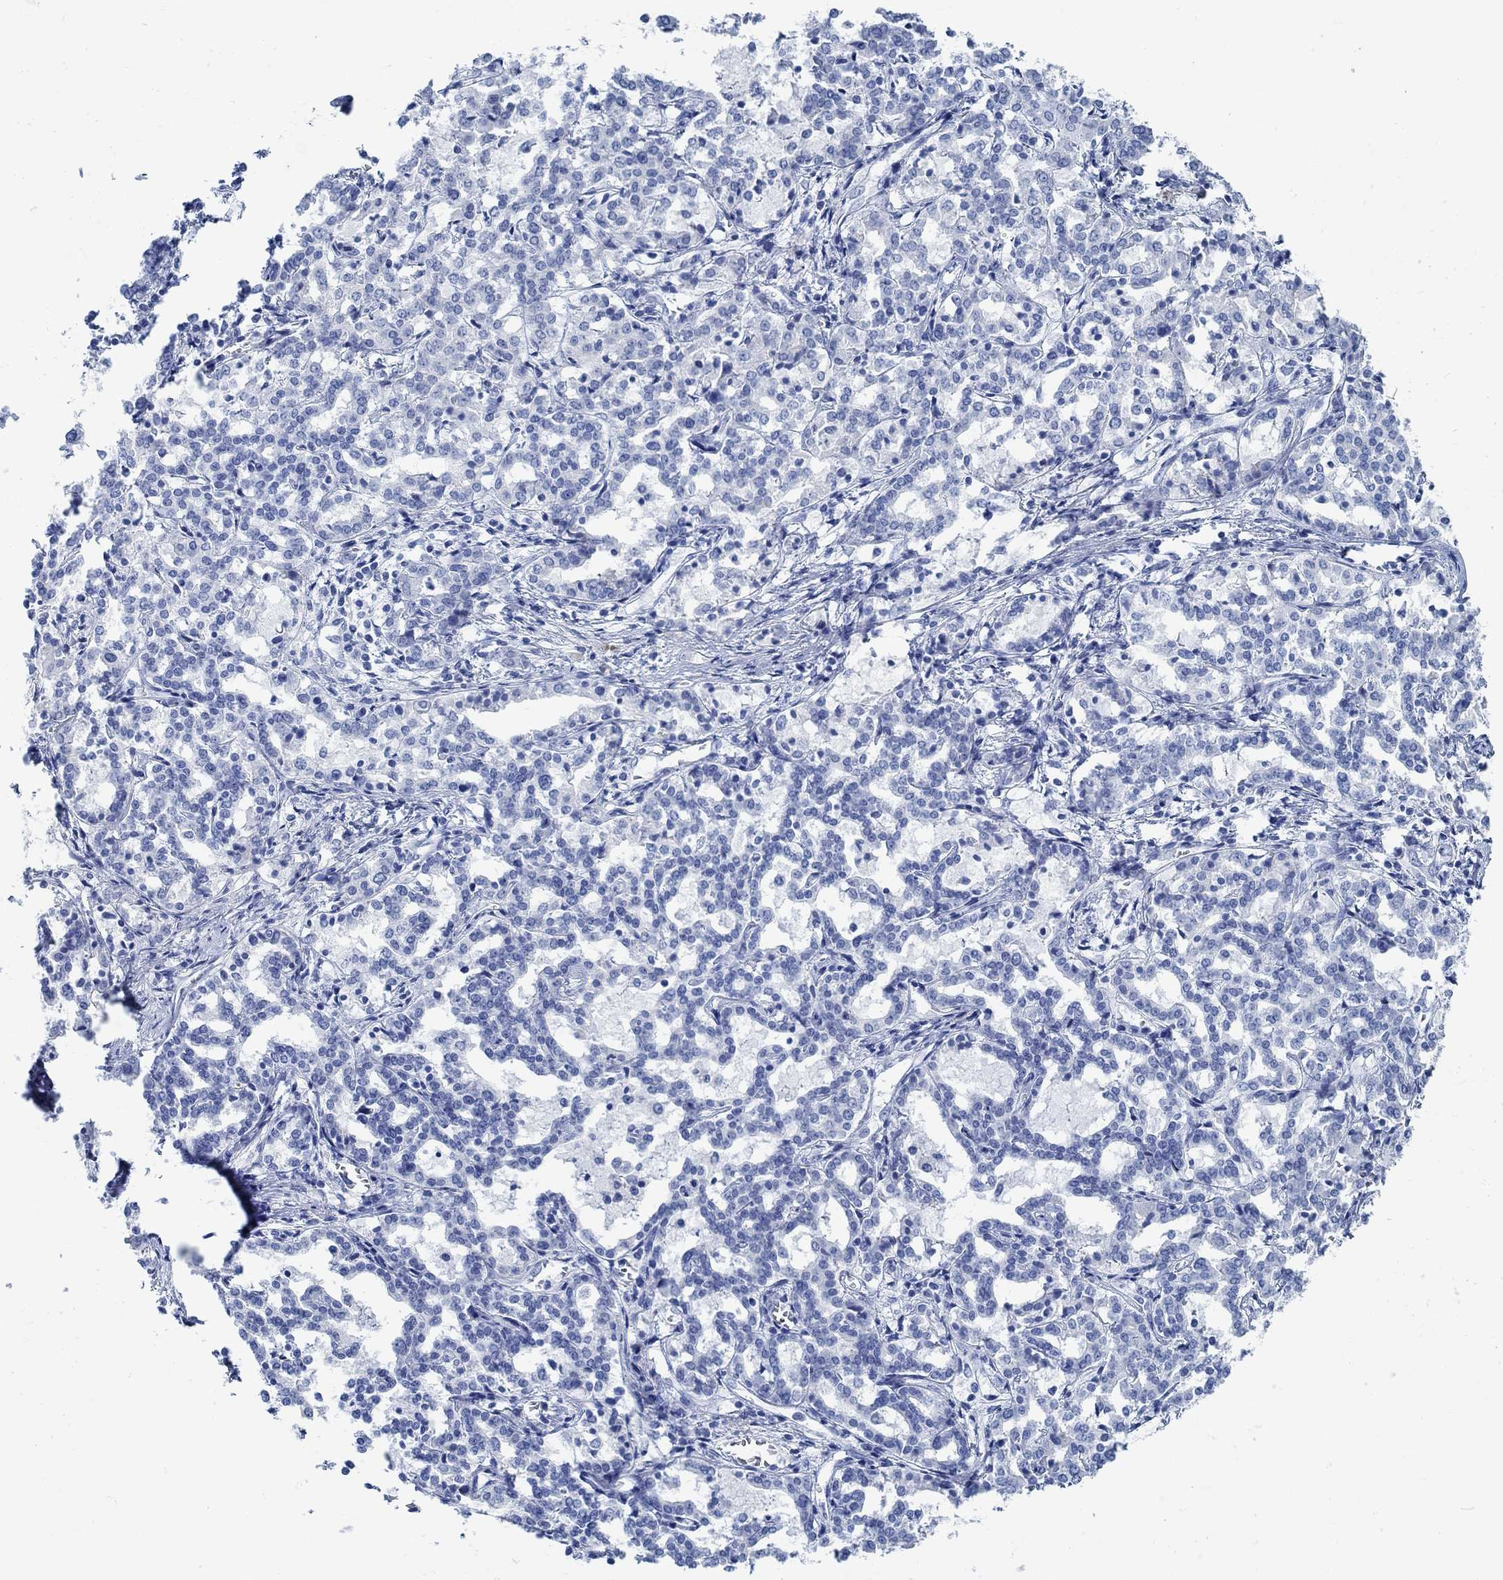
{"staining": {"intensity": "negative", "quantity": "none", "location": "none"}, "tissue": "liver cancer", "cell_type": "Tumor cells", "image_type": "cancer", "snomed": [{"axis": "morphology", "description": "Cholangiocarcinoma"}, {"axis": "topography", "description": "Liver"}], "caption": "Tumor cells show no significant protein expression in liver cancer.", "gene": "RBM20", "patient": {"sex": "female", "age": 47}}